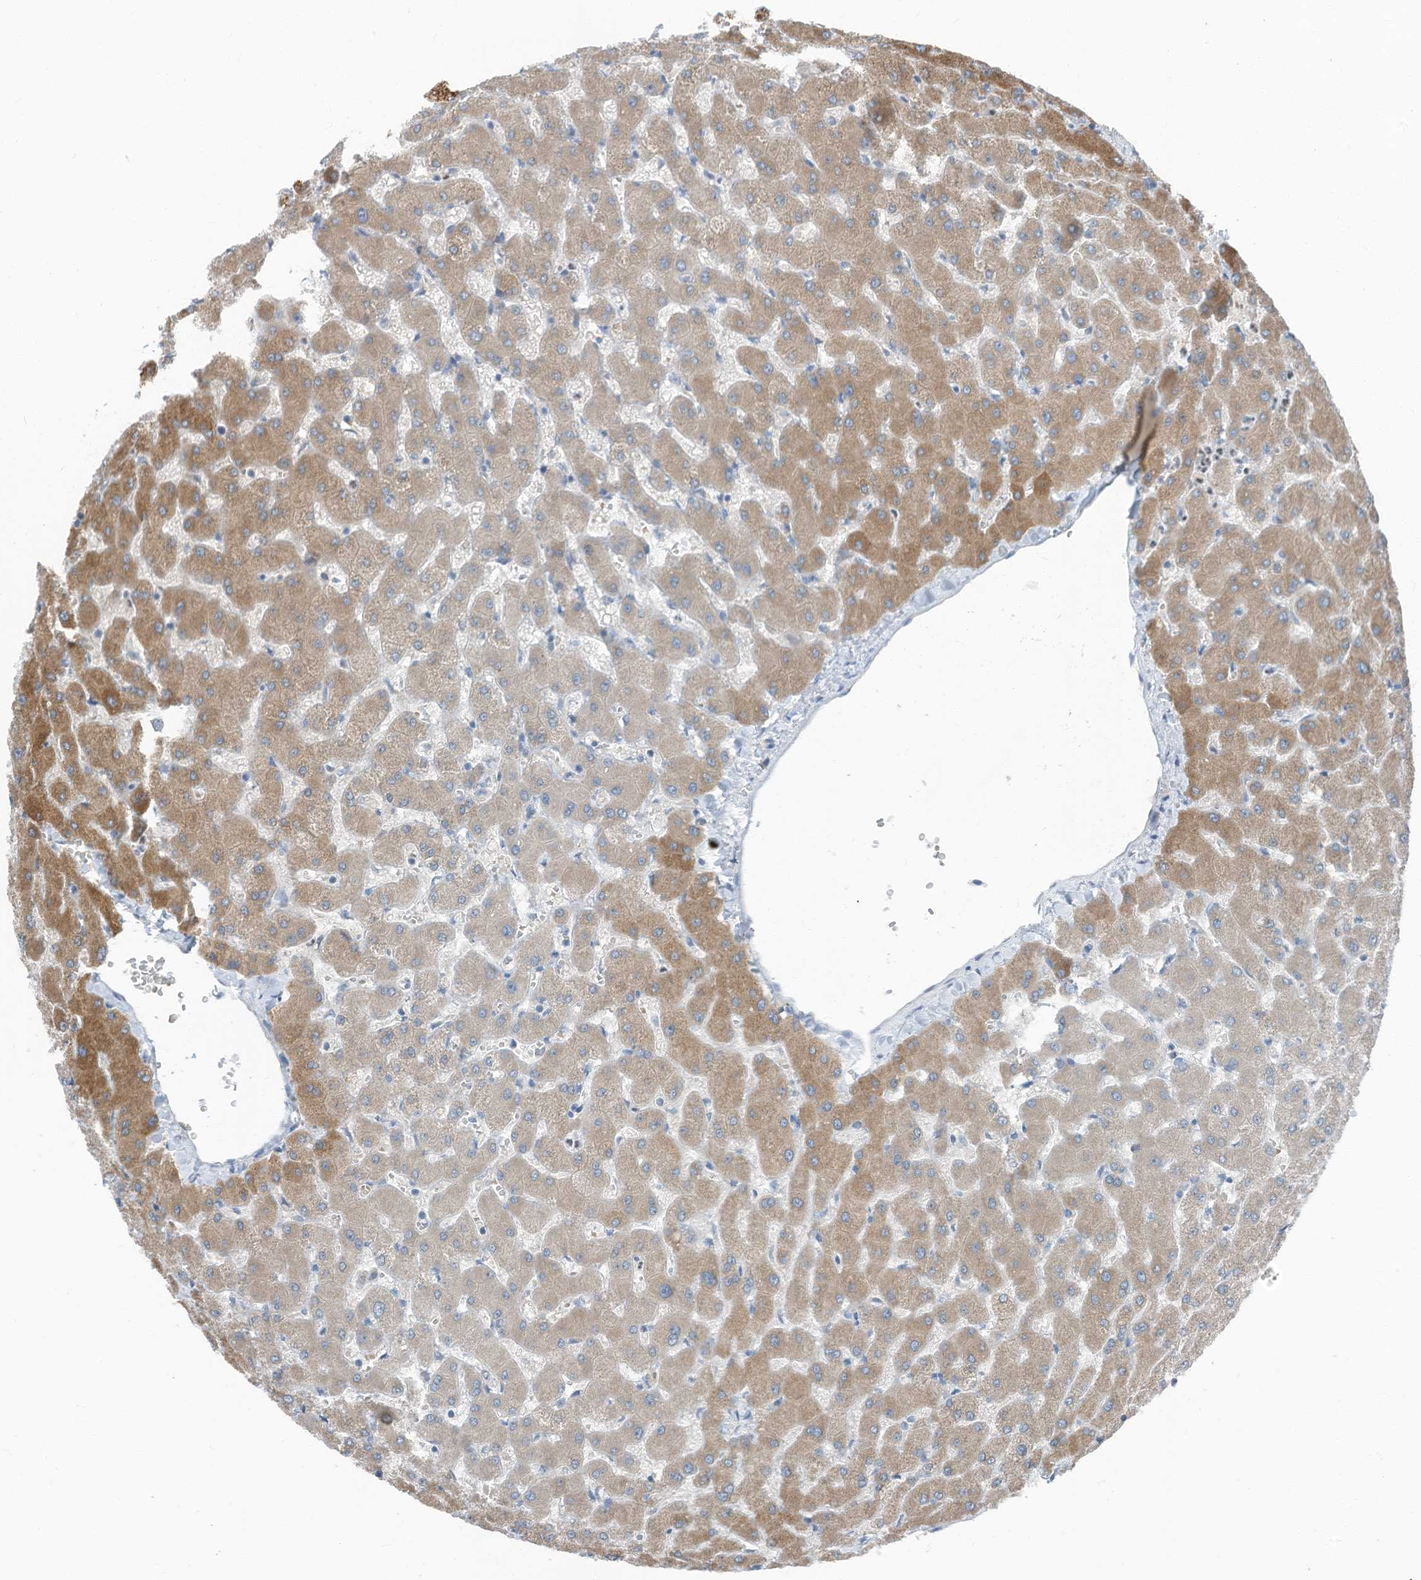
{"staining": {"intensity": "negative", "quantity": "none", "location": "none"}, "tissue": "liver", "cell_type": "Cholangiocytes", "image_type": "normal", "snomed": [{"axis": "morphology", "description": "Normal tissue, NOS"}, {"axis": "topography", "description": "Liver"}], "caption": "Protein analysis of benign liver demonstrates no significant staining in cholangiocytes. Brightfield microscopy of immunohistochemistry (IHC) stained with DAB (3,3'-diaminobenzidine) (brown) and hematoxylin (blue), captured at high magnification.", "gene": "CHMP2B", "patient": {"sex": "female", "age": 63}}